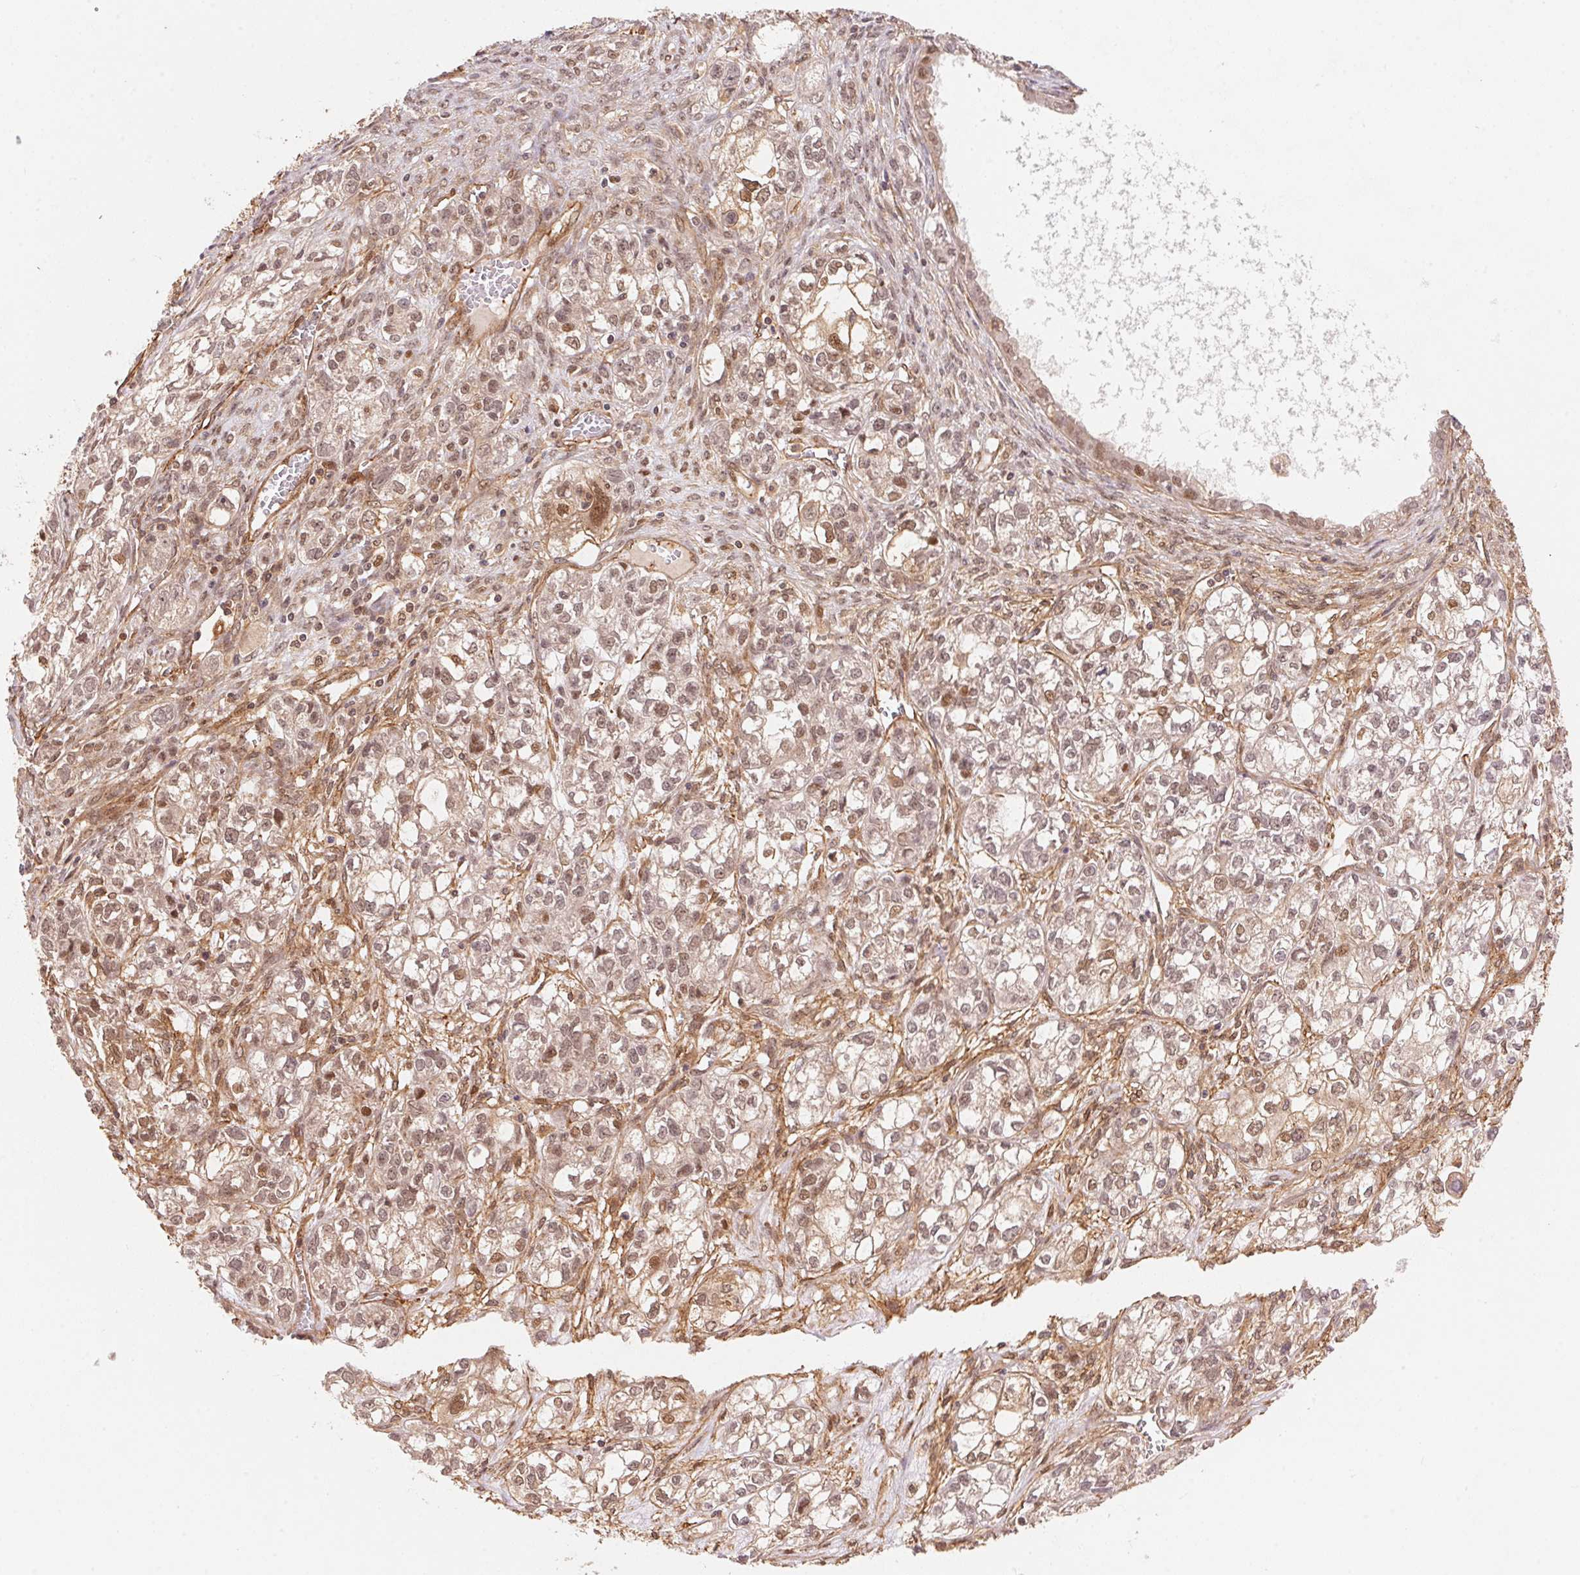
{"staining": {"intensity": "moderate", "quantity": "<25%", "location": "nuclear"}, "tissue": "ovarian cancer", "cell_type": "Tumor cells", "image_type": "cancer", "snomed": [{"axis": "morphology", "description": "Carcinoma, endometroid"}, {"axis": "topography", "description": "Ovary"}], "caption": "Protein expression analysis of human ovarian endometroid carcinoma reveals moderate nuclear staining in about <25% of tumor cells.", "gene": "TNIP2", "patient": {"sex": "female", "age": 64}}